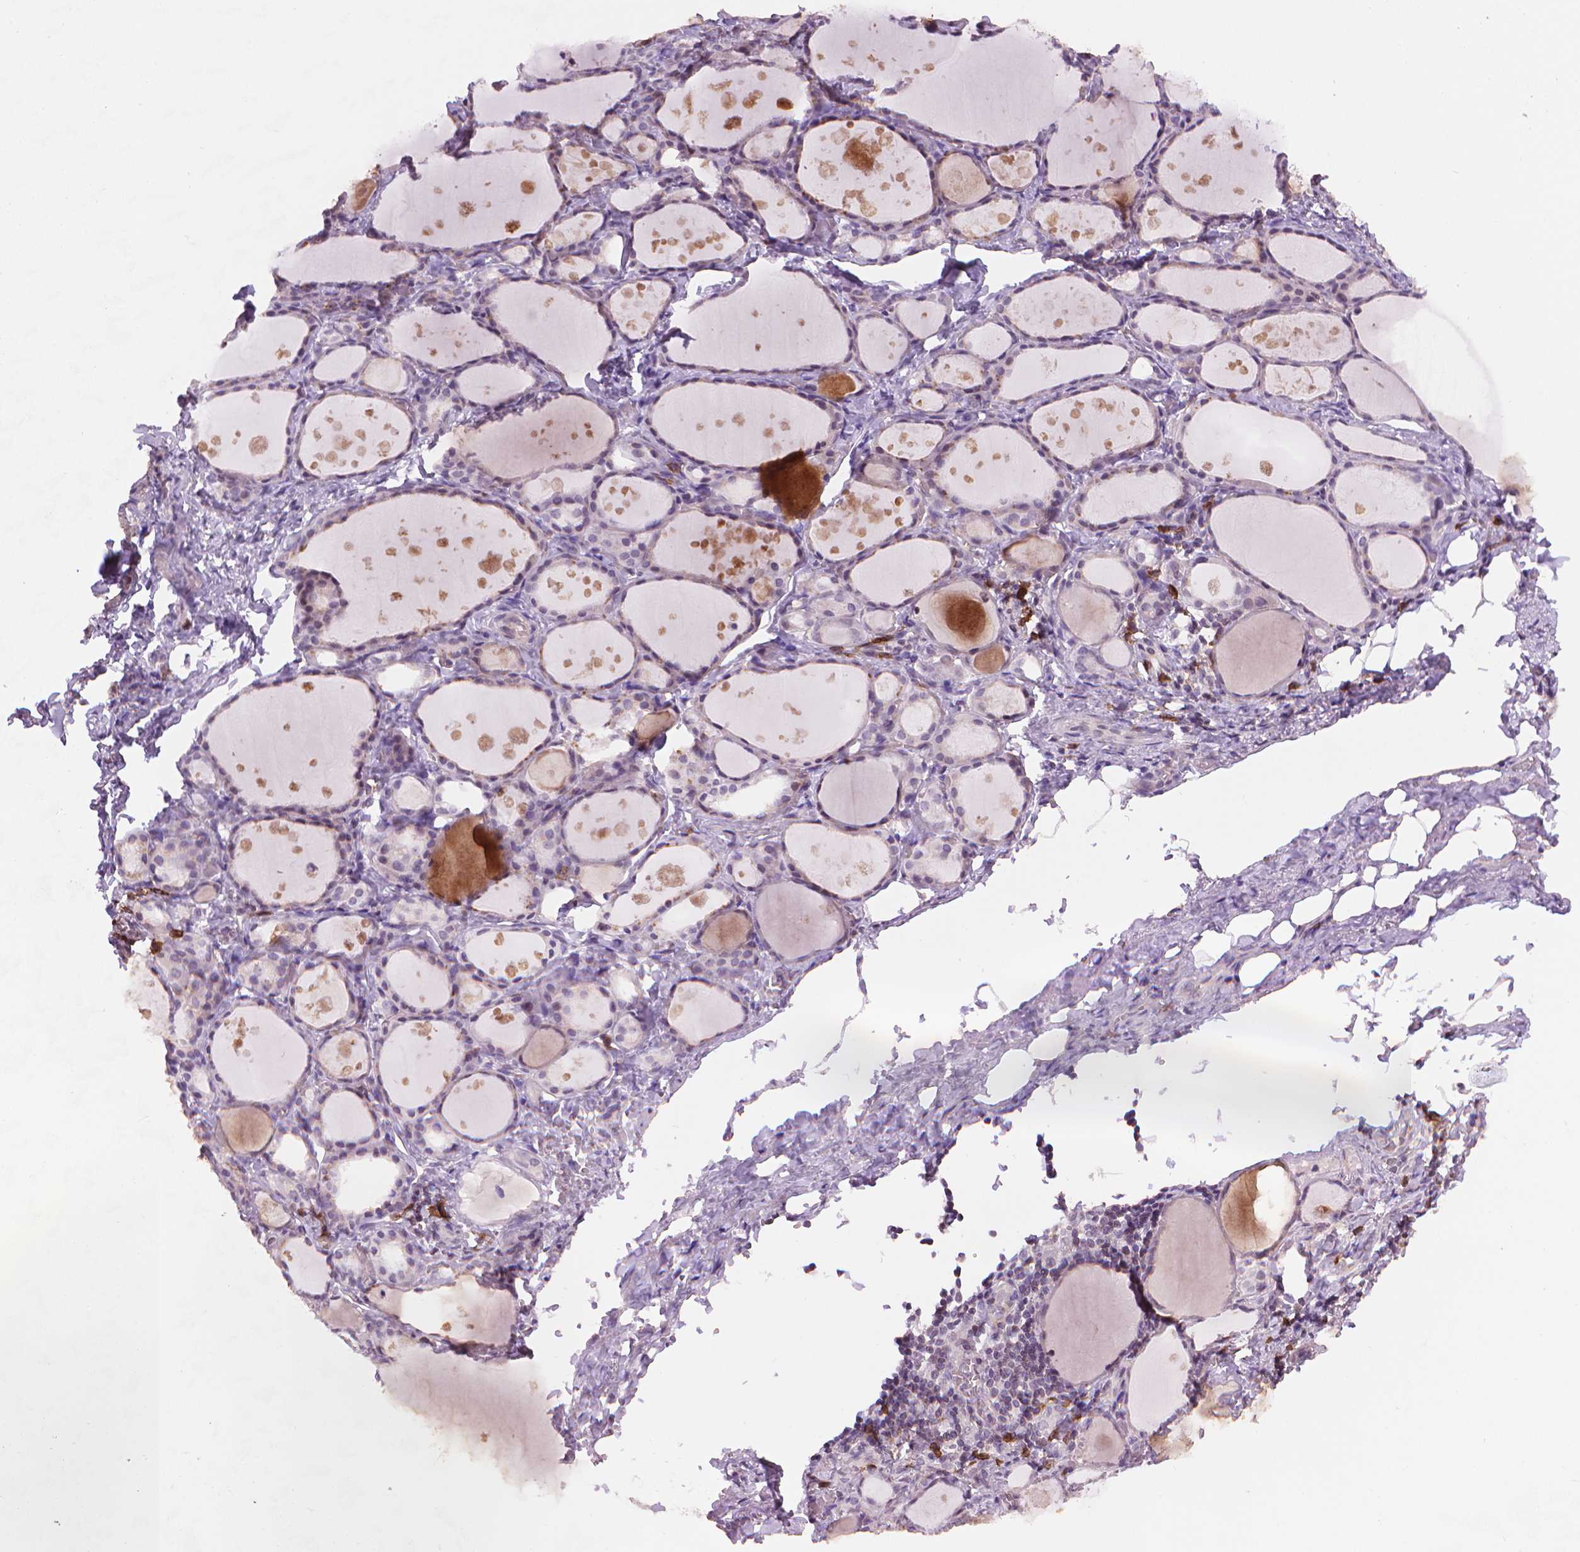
{"staining": {"intensity": "negative", "quantity": "none", "location": "none"}, "tissue": "thyroid gland", "cell_type": "Glandular cells", "image_type": "normal", "snomed": [{"axis": "morphology", "description": "Normal tissue, NOS"}, {"axis": "topography", "description": "Thyroid gland"}], "caption": "This is a micrograph of IHC staining of benign thyroid gland, which shows no staining in glandular cells. (Brightfield microscopy of DAB IHC at high magnification).", "gene": "TMEM184A", "patient": {"sex": "male", "age": 68}}